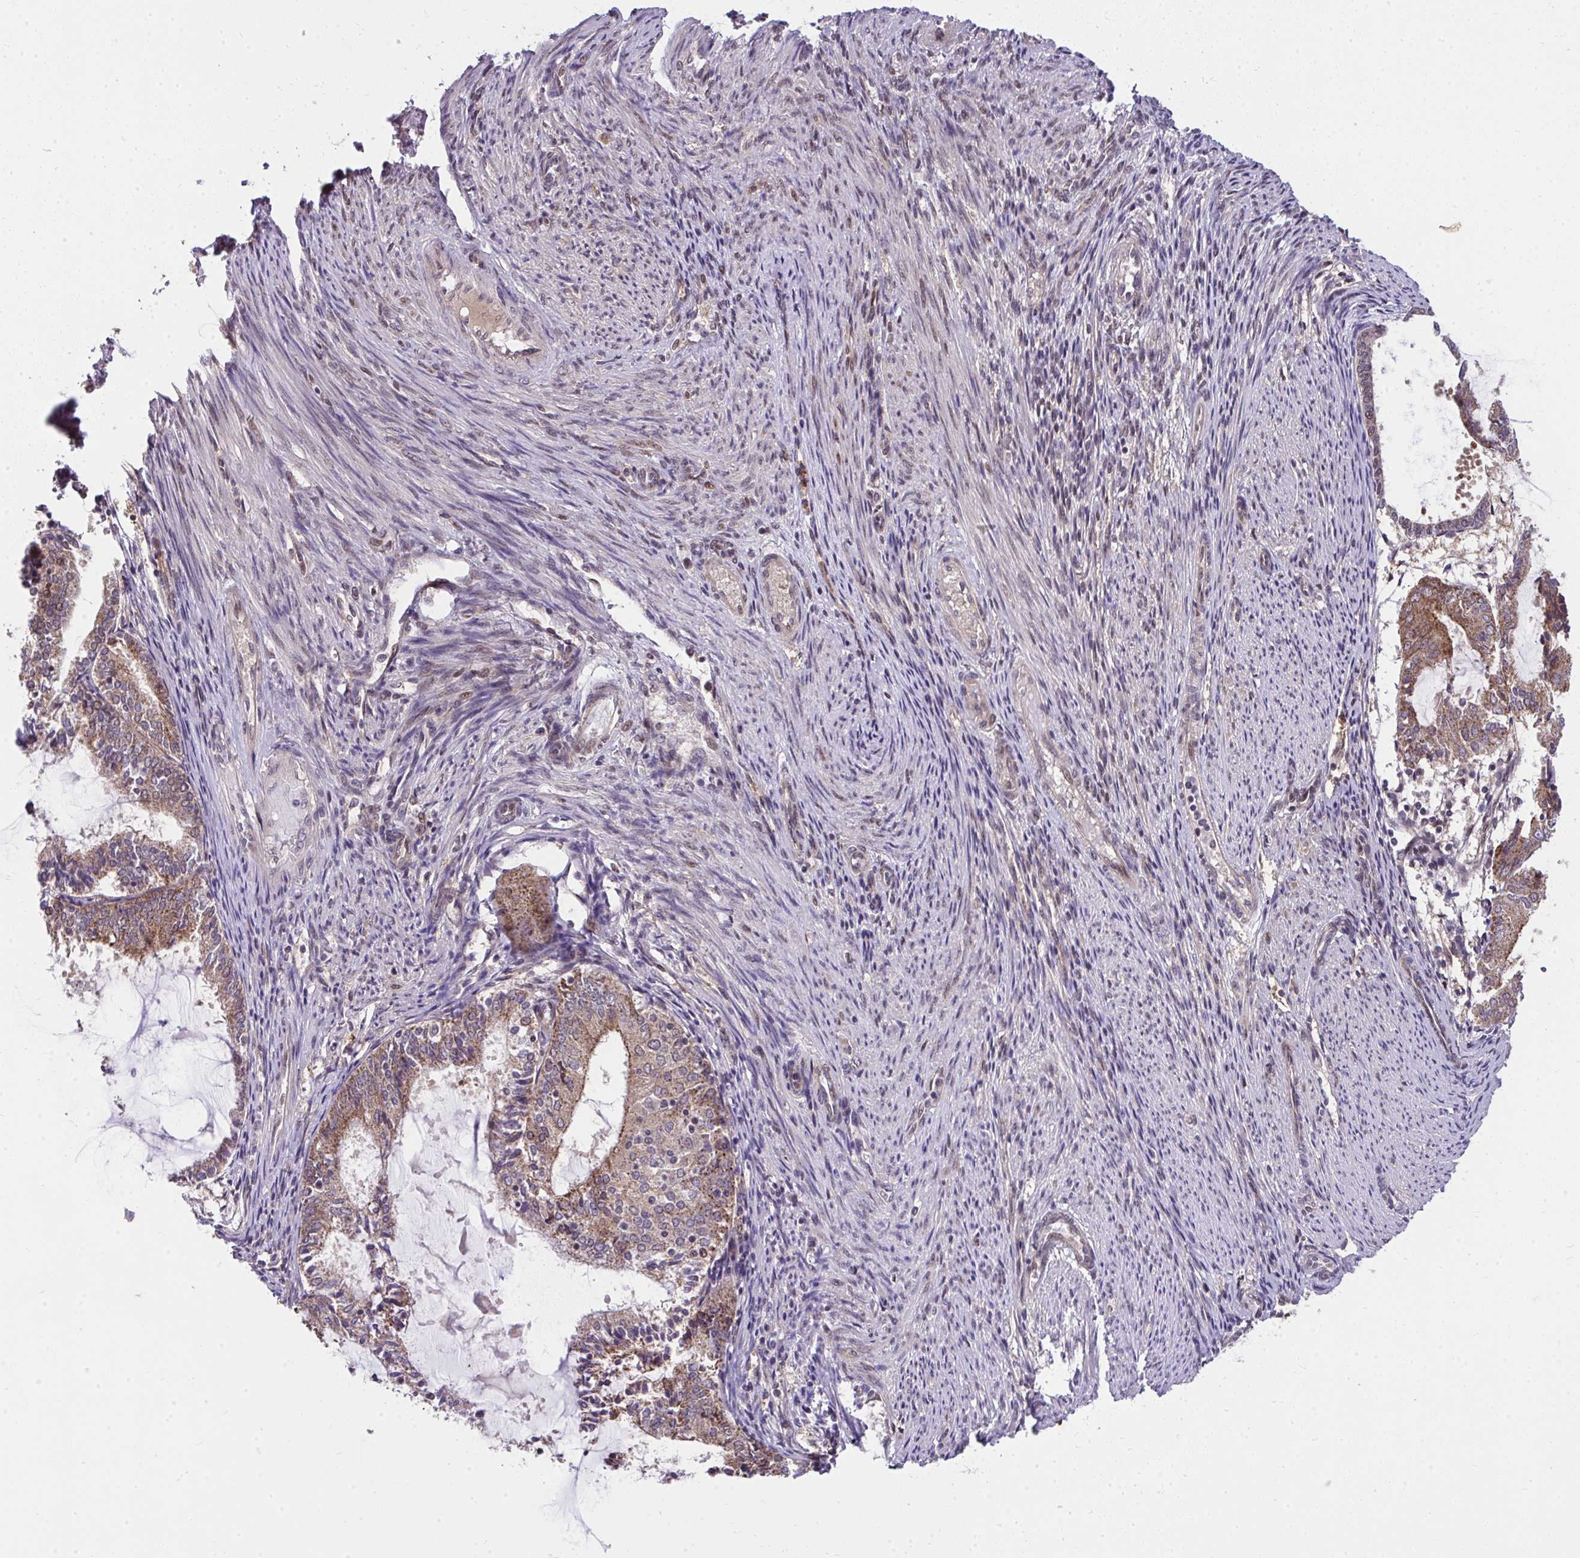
{"staining": {"intensity": "strong", "quantity": ">75%", "location": "cytoplasmic/membranous"}, "tissue": "endometrial cancer", "cell_type": "Tumor cells", "image_type": "cancer", "snomed": [{"axis": "morphology", "description": "Adenocarcinoma, NOS"}, {"axis": "topography", "description": "Endometrium"}], "caption": "A brown stain labels strong cytoplasmic/membranous expression of a protein in human endometrial cancer (adenocarcinoma) tumor cells.", "gene": "RDH14", "patient": {"sex": "female", "age": 81}}